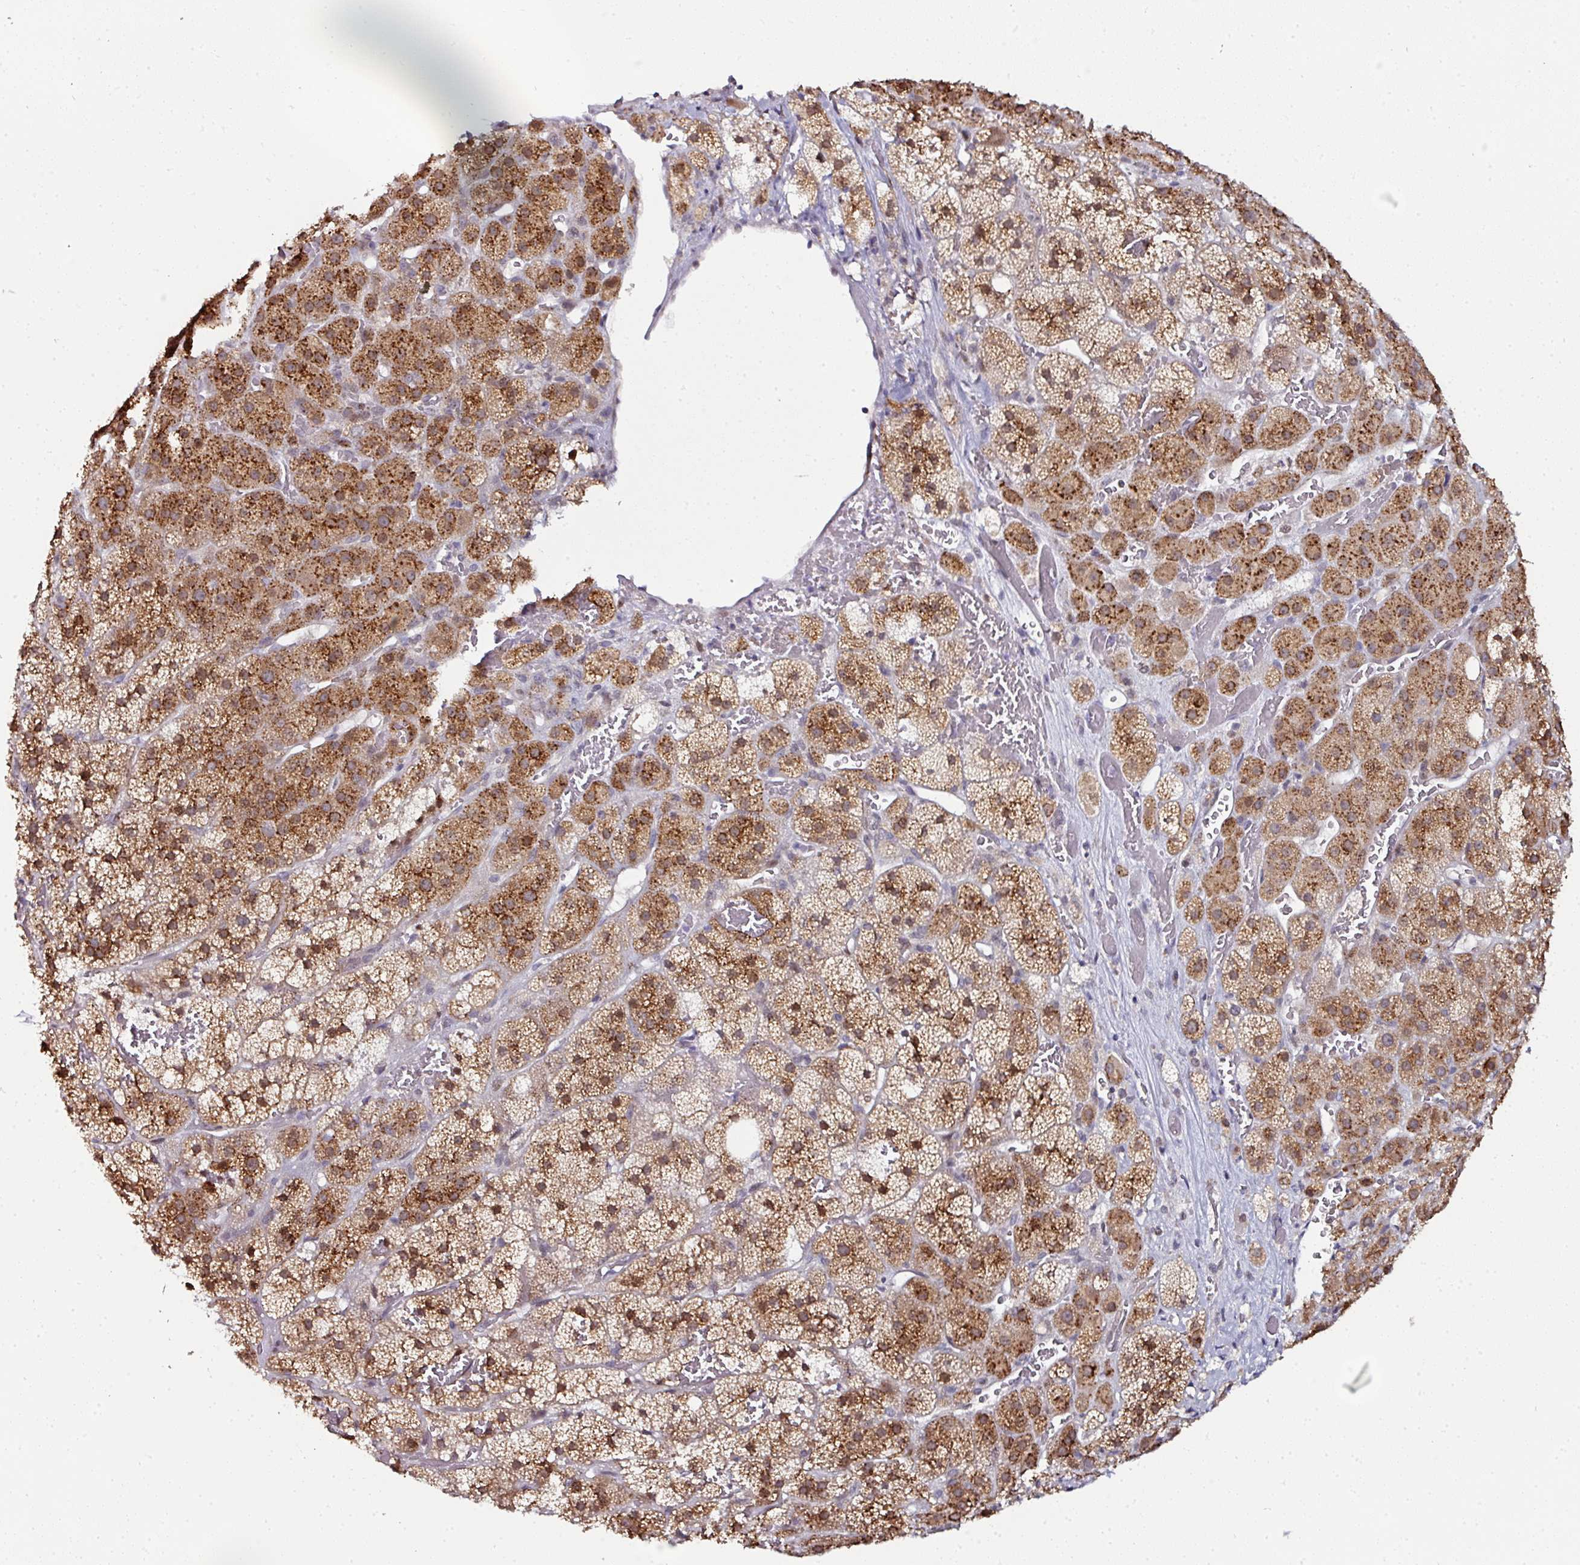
{"staining": {"intensity": "strong", "quantity": ">75%", "location": "cytoplasmic/membranous"}, "tissue": "adrenal gland", "cell_type": "Glandular cells", "image_type": "normal", "snomed": [{"axis": "morphology", "description": "Normal tissue, NOS"}, {"axis": "topography", "description": "Adrenal gland"}], "caption": "Strong cytoplasmic/membranous expression for a protein is appreciated in approximately >75% of glandular cells of normal adrenal gland using immunohistochemistry.", "gene": "APOLD1", "patient": {"sex": "male", "age": 57}}